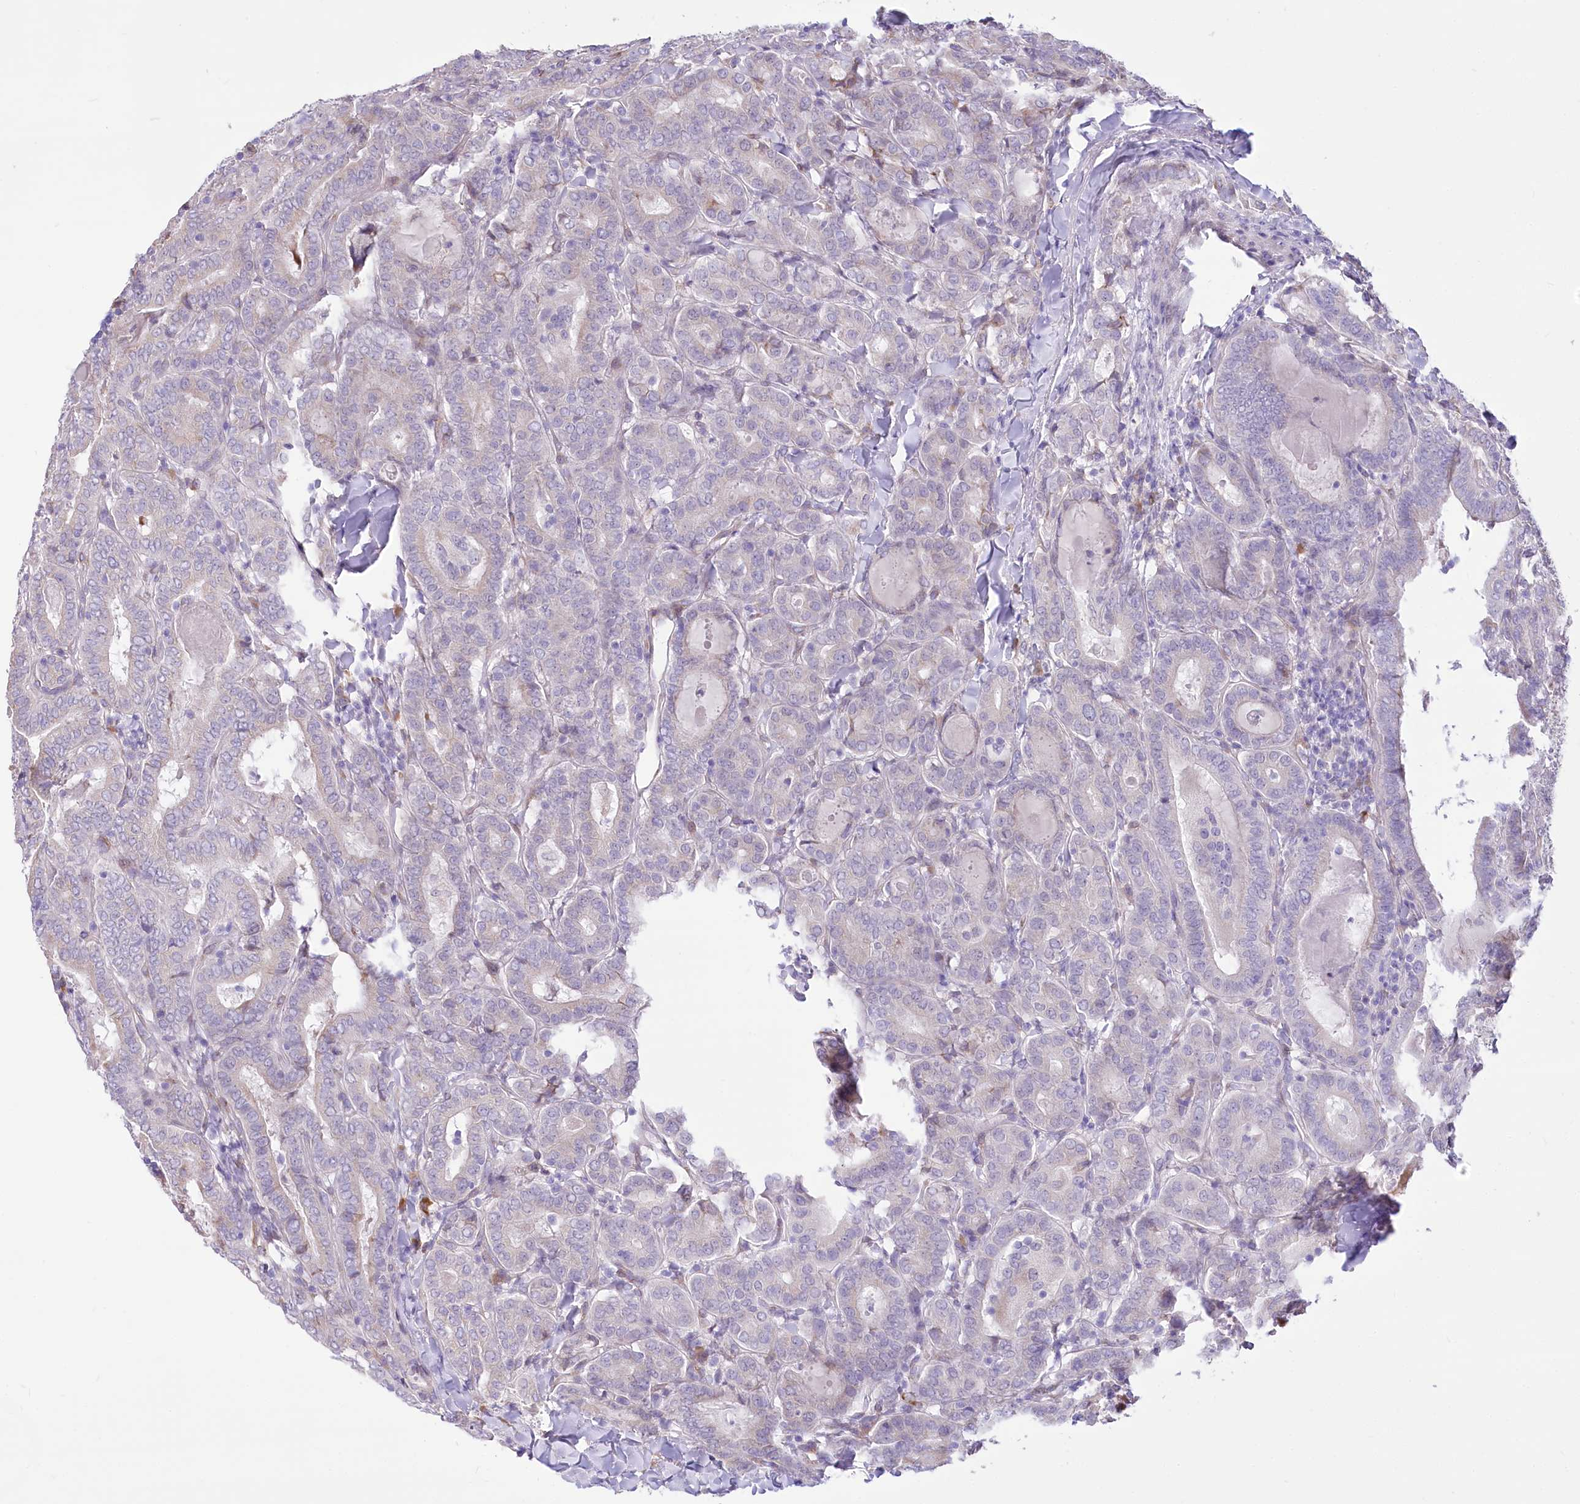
{"staining": {"intensity": "negative", "quantity": "none", "location": "none"}, "tissue": "thyroid cancer", "cell_type": "Tumor cells", "image_type": "cancer", "snomed": [{"axis": "morphology", "description": "Papillary adenocarcinoma, NOS"}, {"axis": "topography", "description": "Thyroid gland"}], "caption": "An IHC micrograph of thyroid cancer (papillary adenocarcinoma) is shown. There is no staining in tumor cells of thyroid cancer (papillary adenocarcinoma).", "gene": "STT3B", "patient": {"sex": "female", "age": 72}}